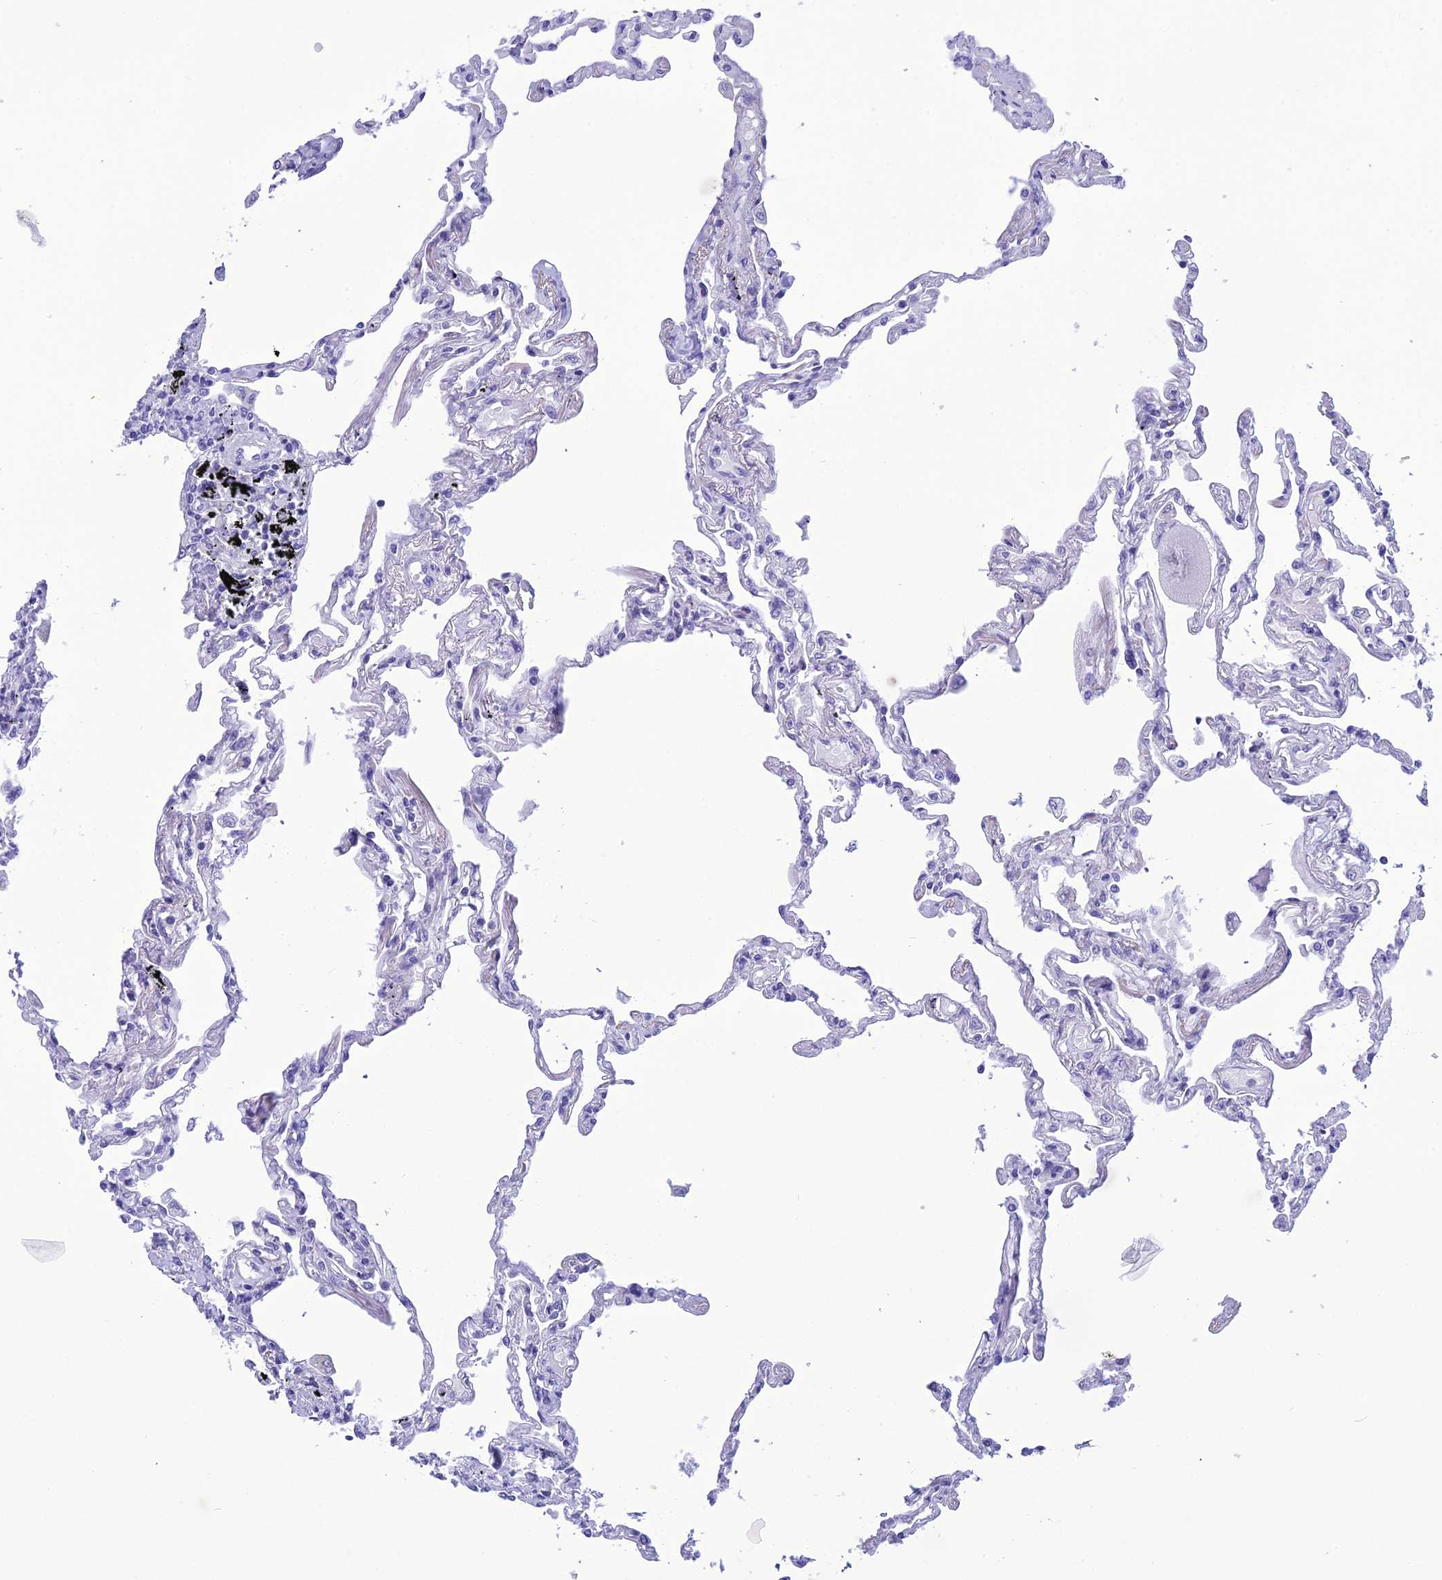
{"staining": {"intensity": "negative", "quantity": "none", "location": "none"}, "tissue": "lung", "cell_type": "Alveolar cells", "image_type": "normal", "snomed": [{"axis": "morphology", "description": "Normal tissue, NOS"}, {"axis": "topography", "description": "Lung"}], "caption": "The immunohistochemistry micrograph has no significant positivity in alveolar cells of lung. Brightfield microscopy of immunohistochemistry (IHC) stained with DAB (3,3'-diaminobenzidine) (brown) and hematoxylin (blue), captured at high magnification.", "gene": "TRAM1L1", "patient": {"sex": "female", "age": 67}}